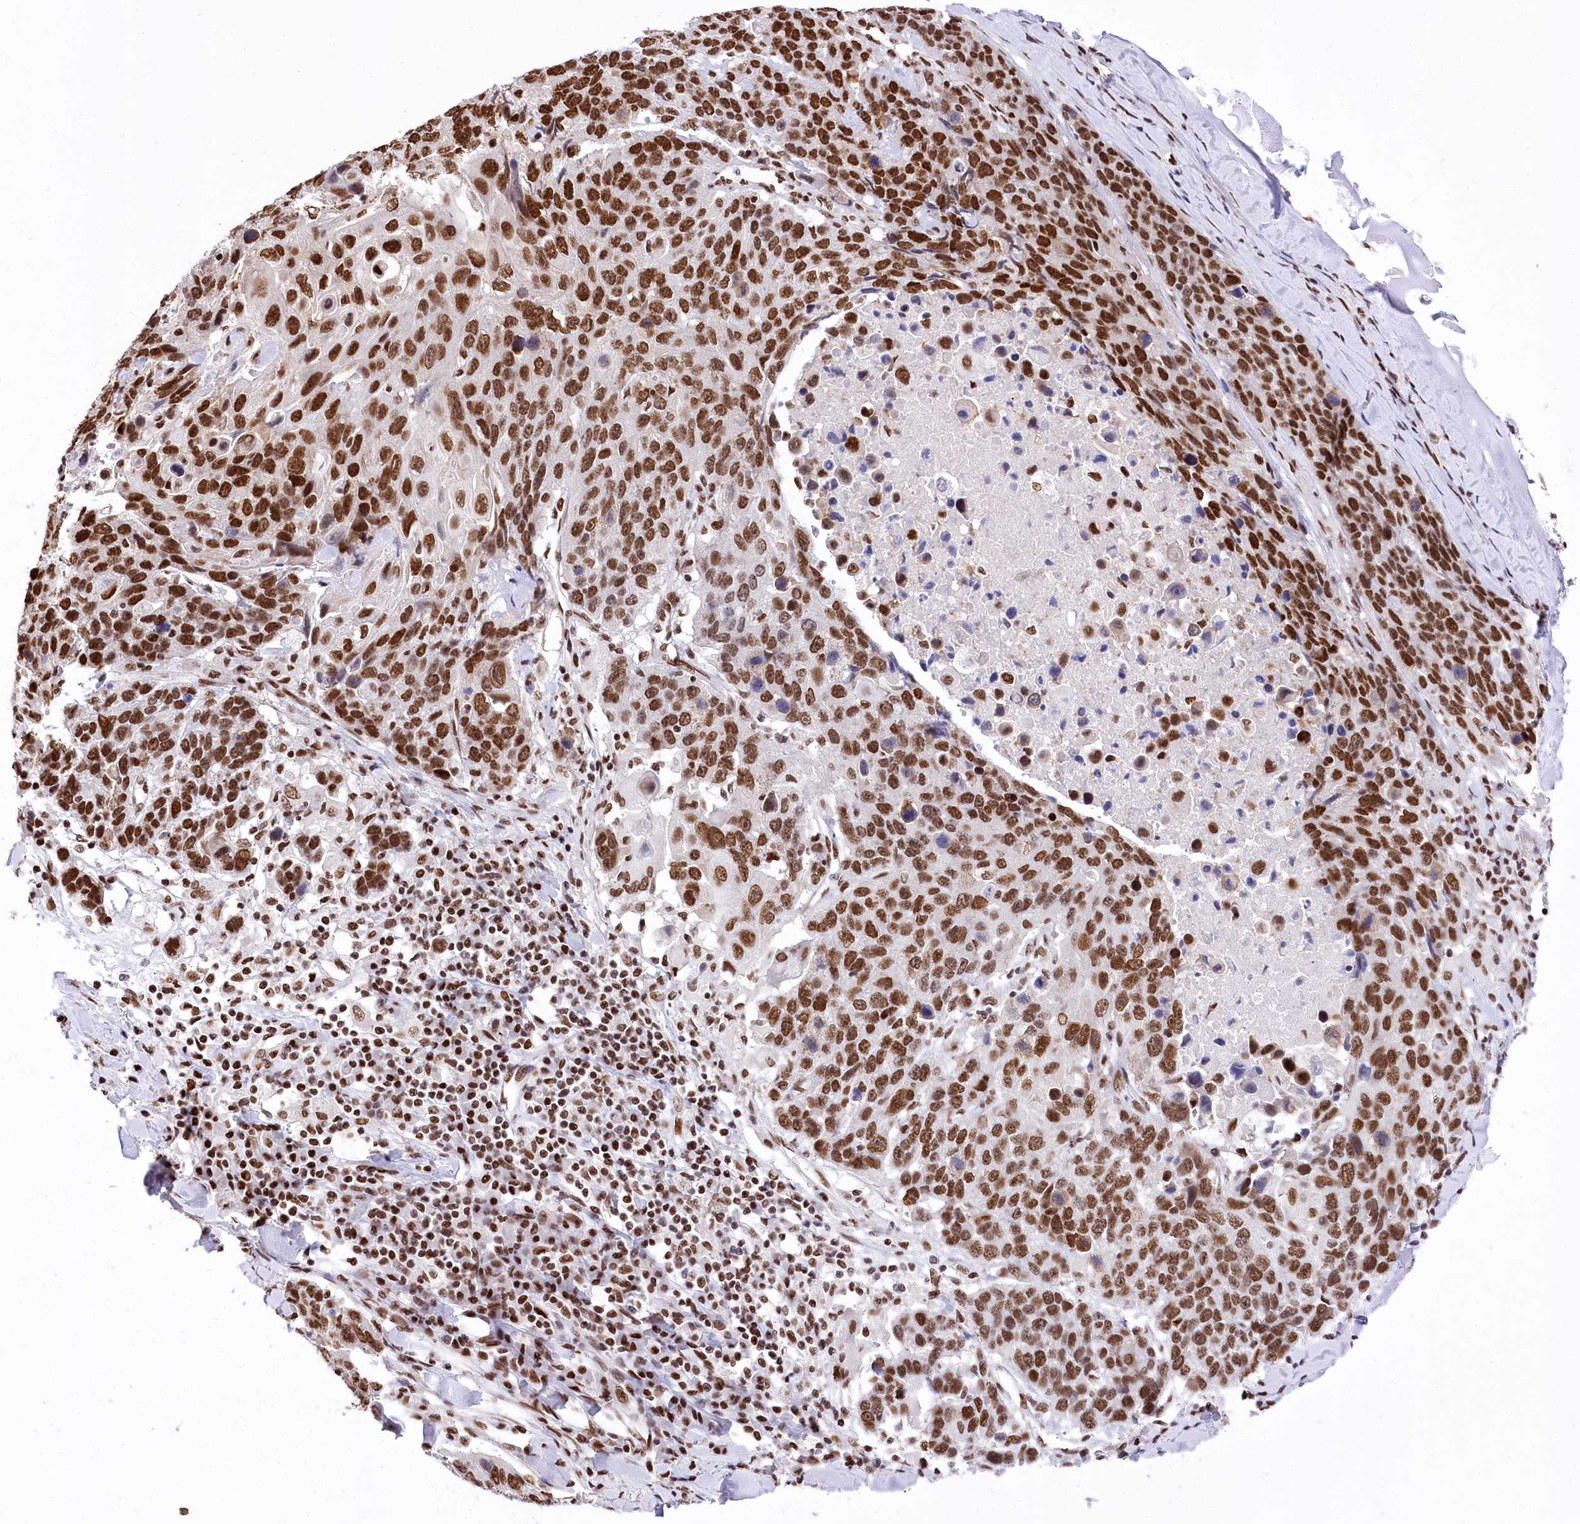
{"staining": {"intensity": "strong", "quantity": ">75%", "location": "nuclear"}, "tissue": "lung cancer", "cell_type": "Tumor cells", "image_type": "cancer", "snomed": [{"axis": "morphology", "description": "Squamous cell carcinoma, NOS"}, {"axis": "topography", "description": "Lung"}], "caption": "A micrograph showing strong nuclear positivity in approximately >75% of tumor cells in lung squamous cell carcinoma, as visualized by brown immunohistochemical staining.", "gene": "POU4F3", "patient": {"sex": "male", "age": 66}}